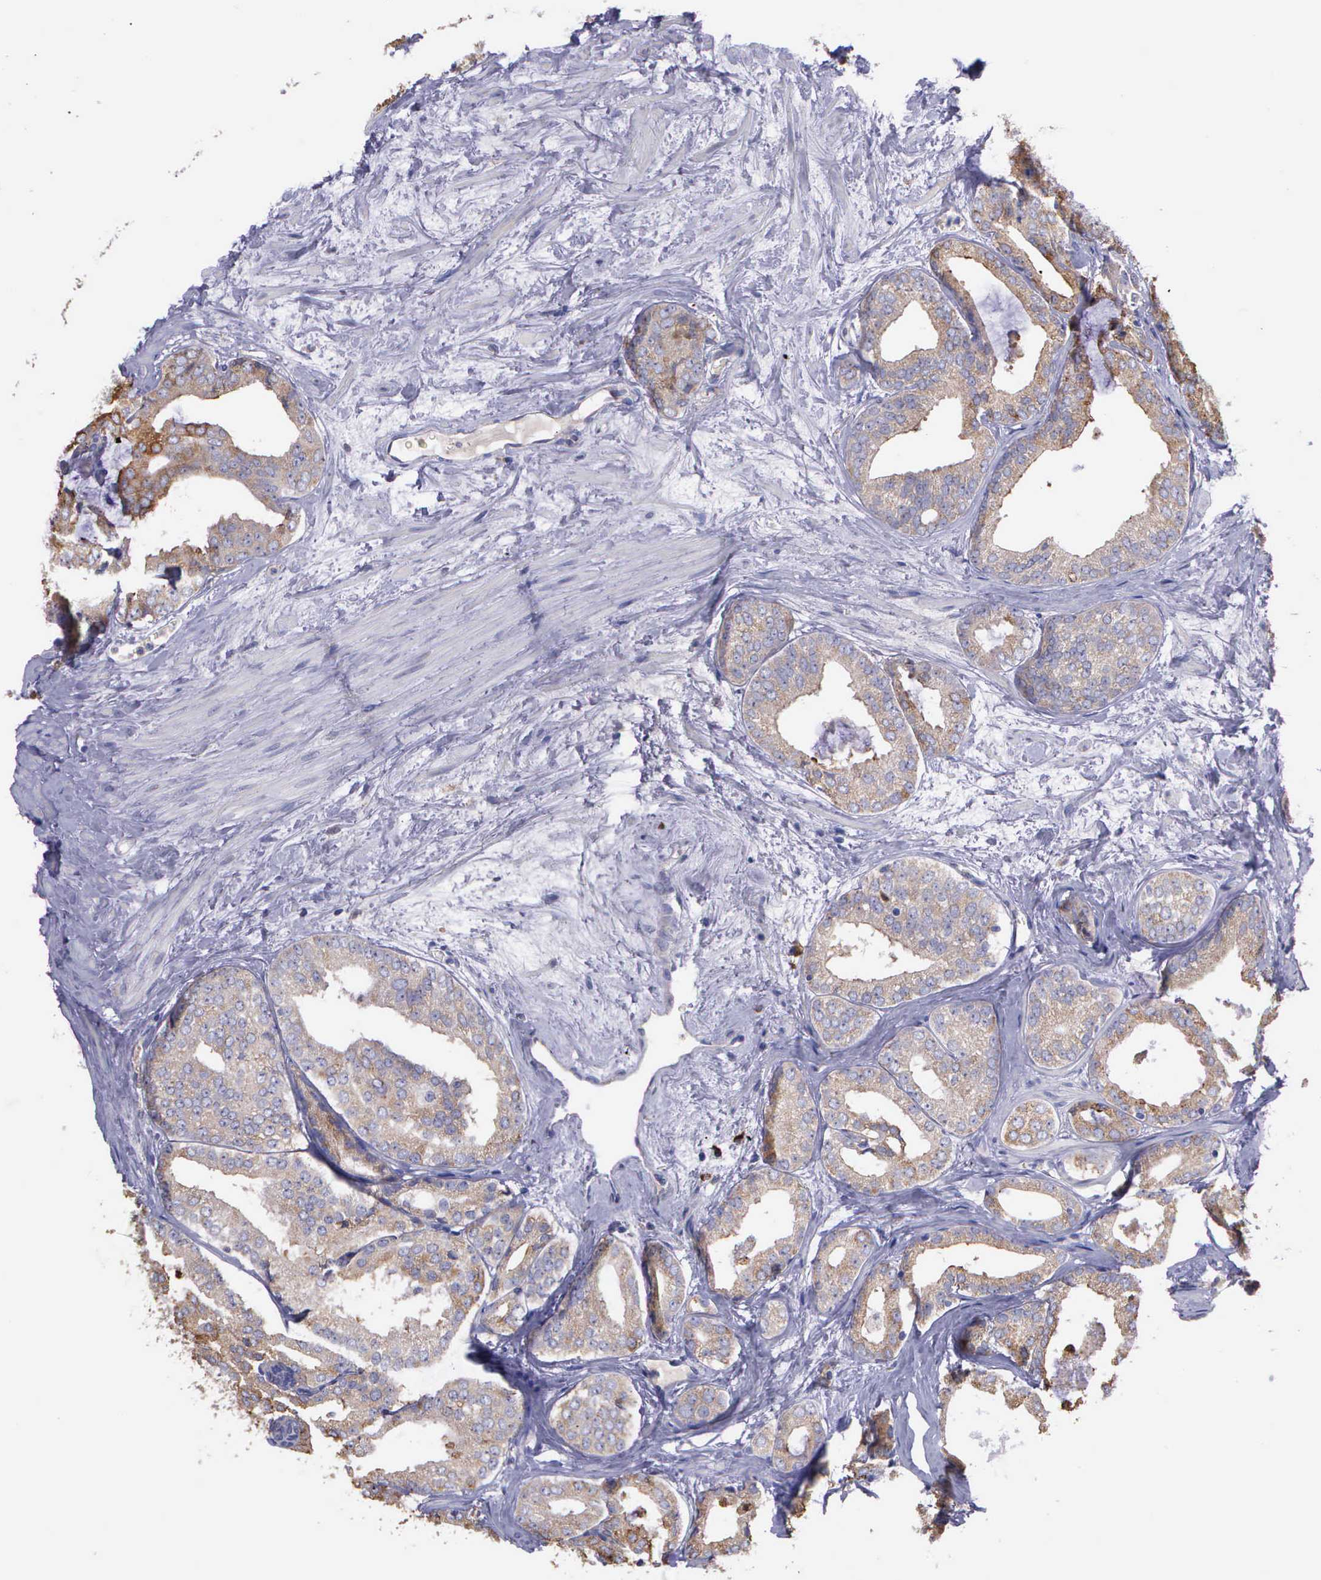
{"staining": {"intensity": "weak", "quantity": ">75%", "location": "cytoplasmic/membranous"}, "tissue": "prostate cancer", "cell_type": "Tumor cells", "image_type": "cancer", "snomed": [{"axis": "morphology", "description": "Adenocarcinoma, Medium grade"}, {"axis": "topography", "description": "Prostate"}], "caption": "Protein expression analysis of human medium-grade adenocarcinoma (prostate) reveals weak cytoplasmic/membranous staining in approximately >75% of tumor cells.", "gene": "ZC3H12B", "patient": {"sex": "male", "age": 79}}